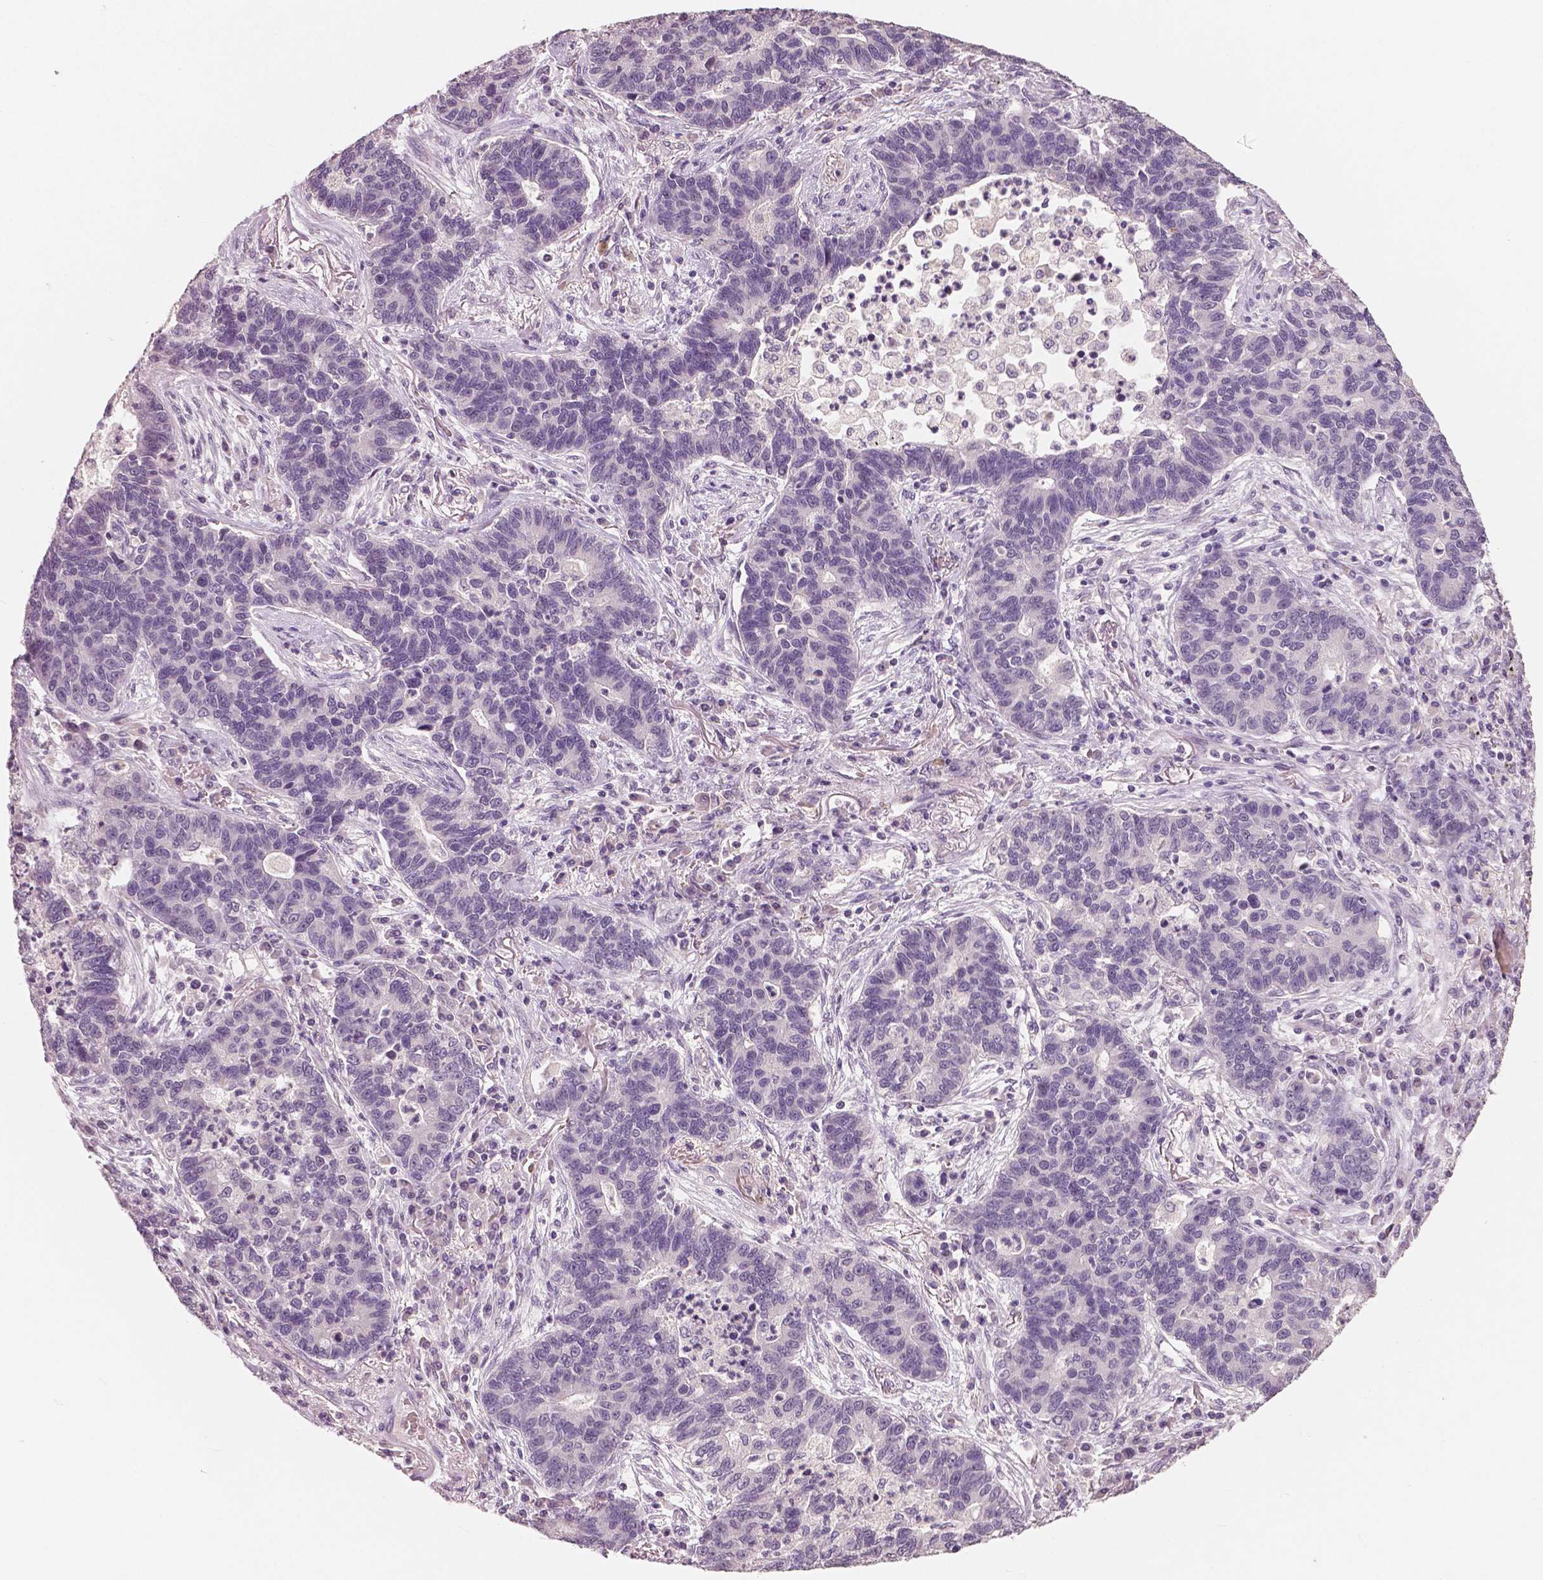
{"staining": {"intensity": "negative", "quantity": "none", "location": "none"}, "tissue": "lung cancer", "cell_type": "Tumor cells", "image_type": "cancer", "snomed": [{"axis": "morphology", "description": "Adenocarcinoma, NOS"}, {"axis": "topography", "description": "Lung"}], "caption": "Tumor cells show no significant protein staining in adenocarcinoma (lung).", "gene": "RNASE7", "patient": {"sex": "female", "age": 57}}